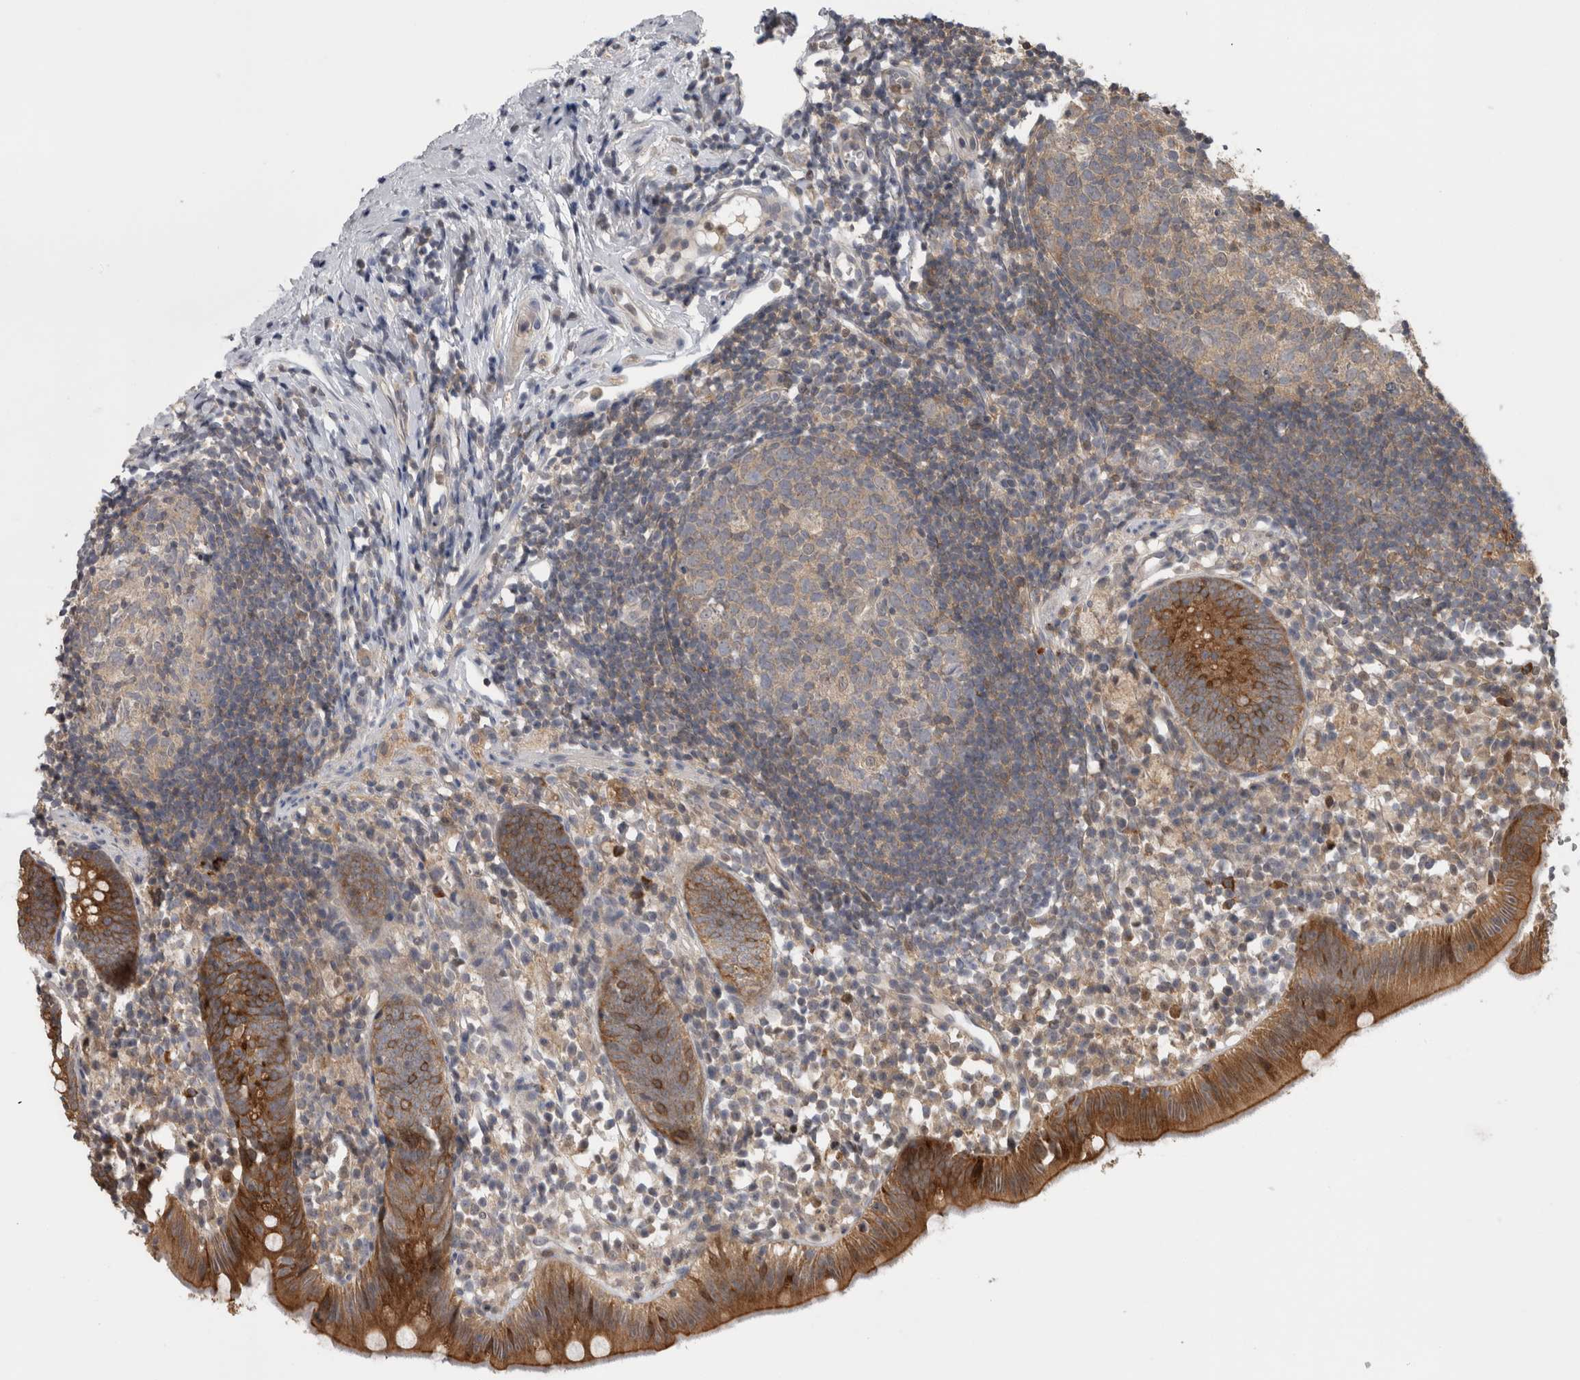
{"staining": {"intensity": "moderate", "quantity": ">75%", "location": "cytoplasmic/membranous"}, "tissue": "appendix", "cell_type": "Glandular cells", "image_type": "normal", "snomed": [{"axis": "morphology", "description": "Normal tissue, NOS"}, {"axis": "topography", "description": "Appendix"}], "caption": "Immunohistochemical staining of unremarkable appendix shows >75% levels of moderate cytoplasmic/membranous protein staining in approximately >75% of glandular cells.", "gene": "USH1G", "patient": {"sex": "female", "age": 20}}